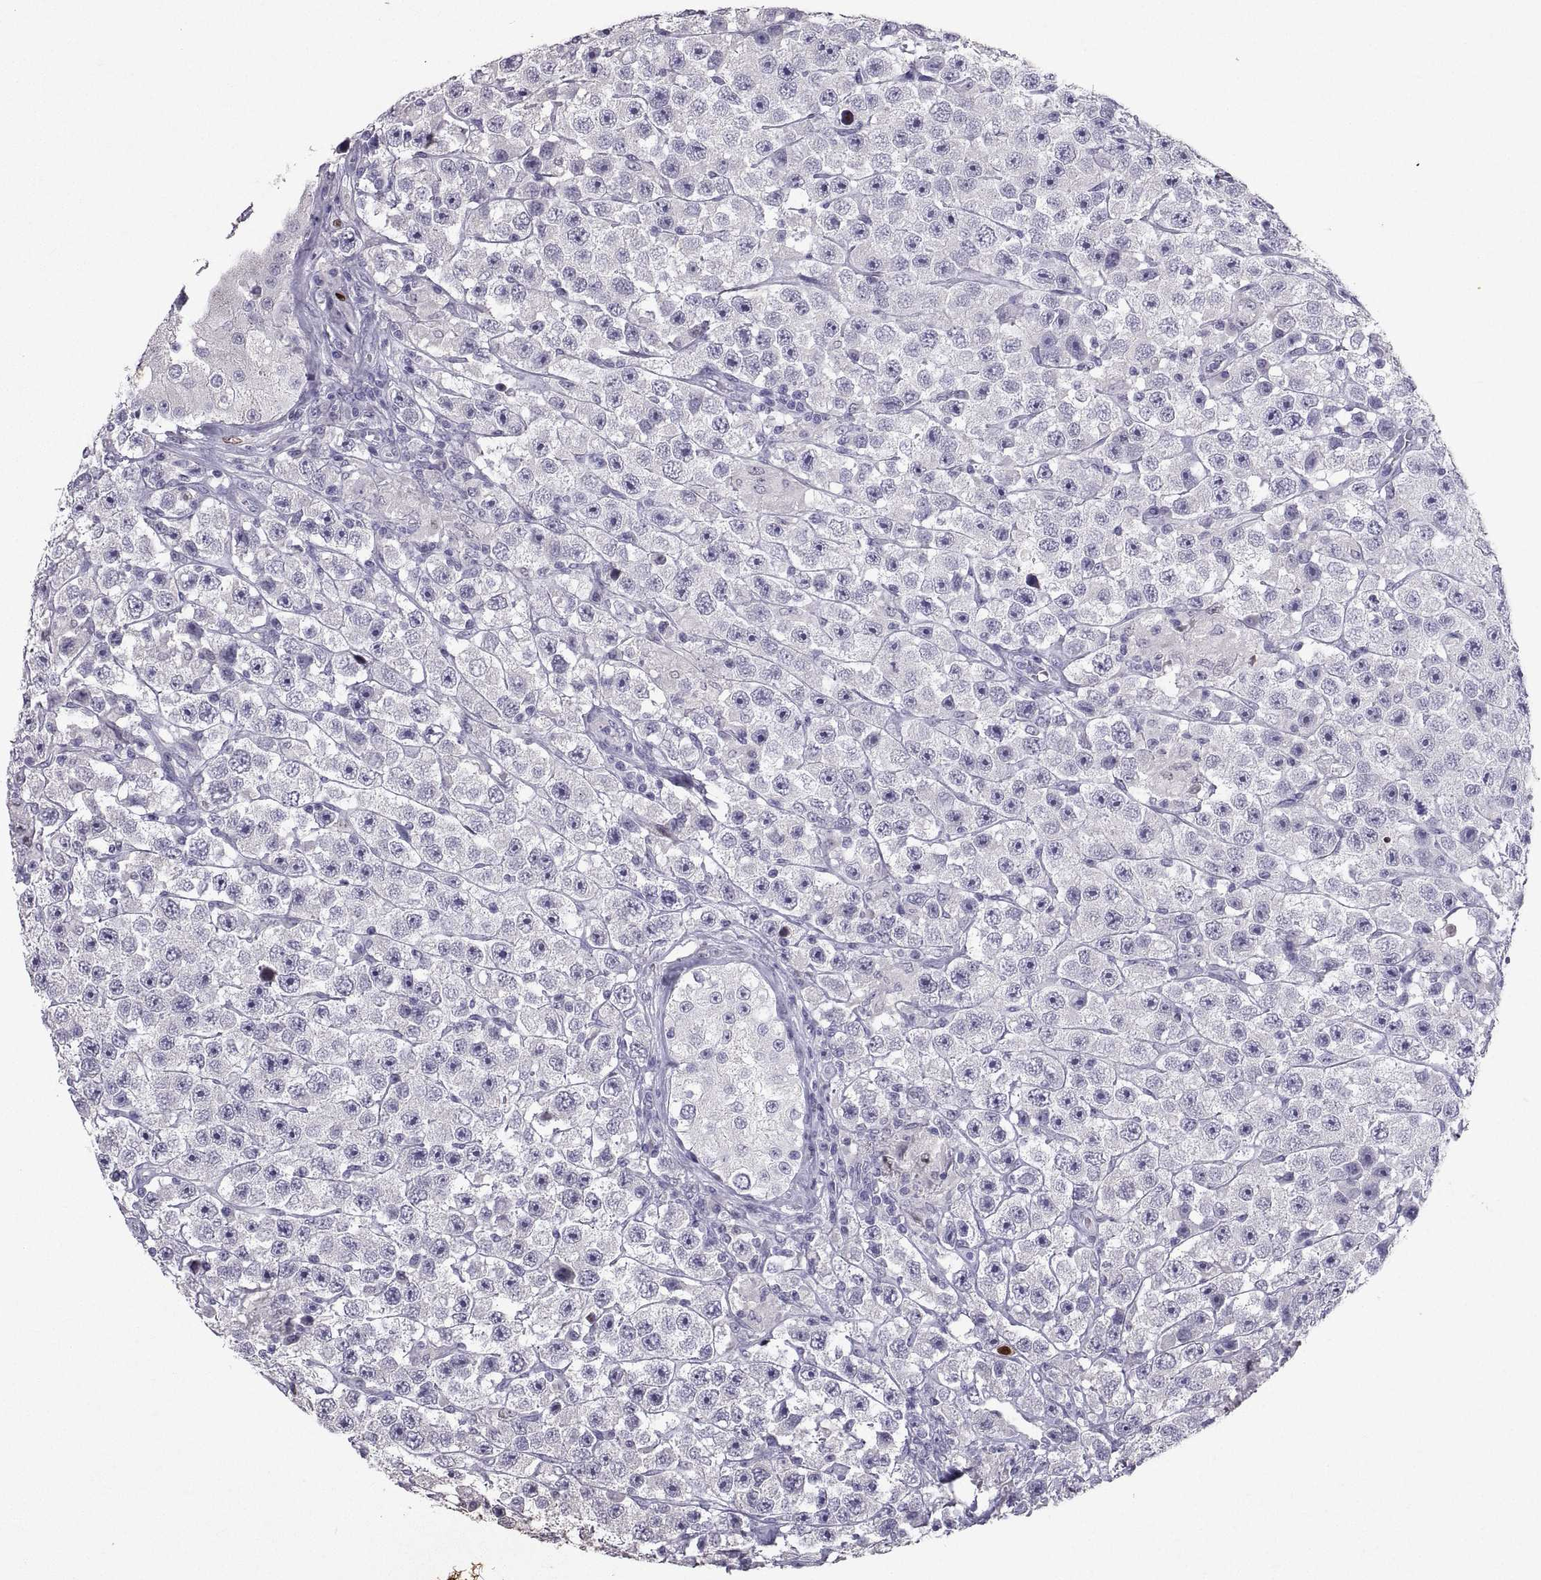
{"staining": {"intensity": "negative", "quantity": "none", "location": "none"}, "tissue": "testis cancer", "cell_type": "Tumor cells", "image_type": "cancer", "snomed": [{"axis": "morphology", "description": "Seminoma, NOS"}, {"axis": "topography", "description": "Testis"}], "caption": "This is an immunohistochemistry (IHC) photomicrograph of testis cancer (seminoma). There is no expression in tumor cells.", "gene": "SOX21", "patient": {"sex": "male", "age": 45}}